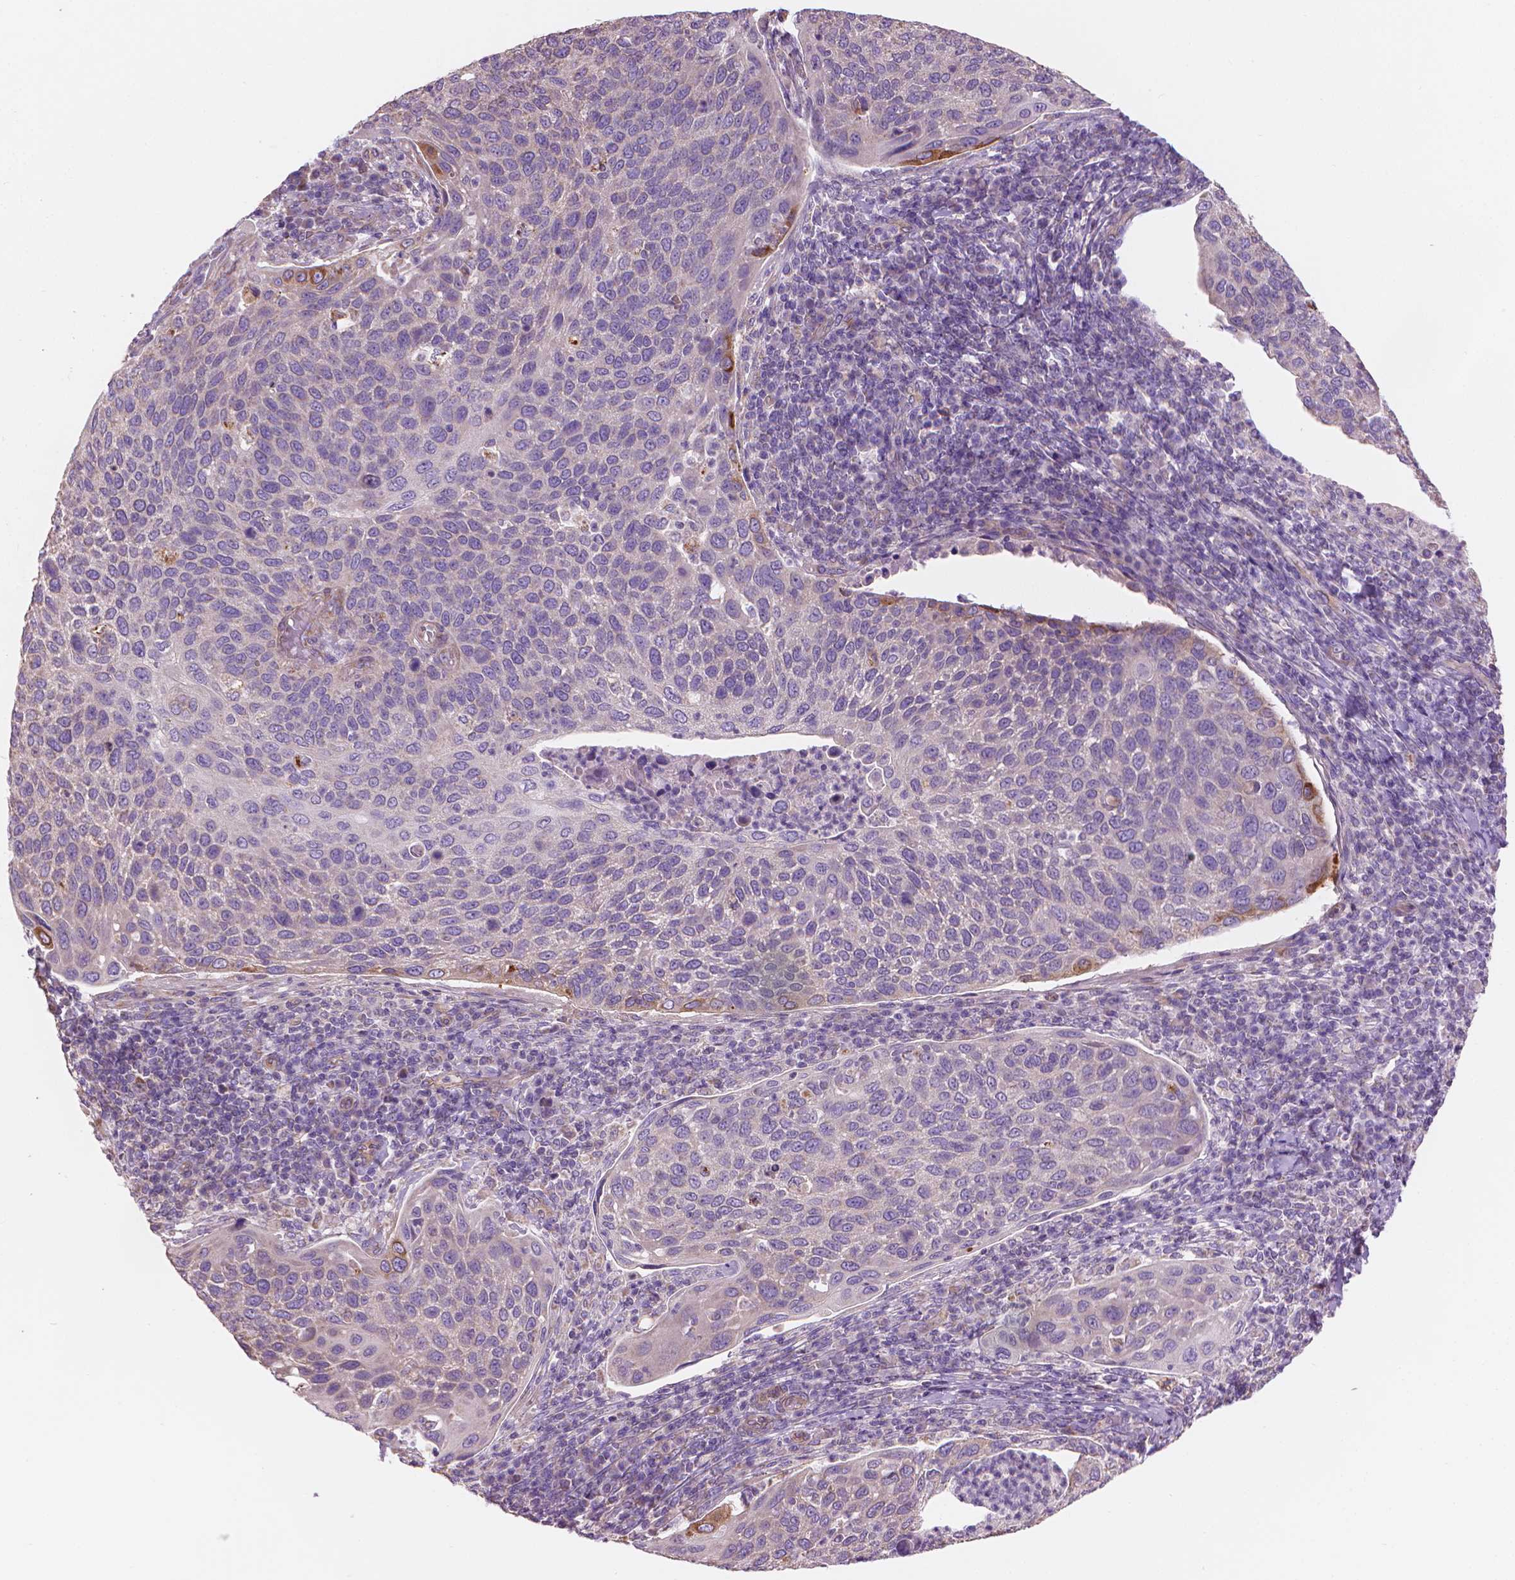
{"staining": {"intensity": "moderate", "quantity": "<25%", "location": "cytoplasmic/membranous"}, "tissue": "cervical cancer", "cell_type": "Tumor cells", "image_type": "cancer", "snomed": [{"axis": "morphology", "description": "Squamous cell carcinoma, NOS"}, {"axis": "topography", "description": "Cervix"}], "caption": "Cervical squamous cell carcinoma stained for a protein shows moderate cytoplasmic/membranous positivity in tumor cells.", "gene": "TTC29", "patient": {"sex": "female", "age": 54}}